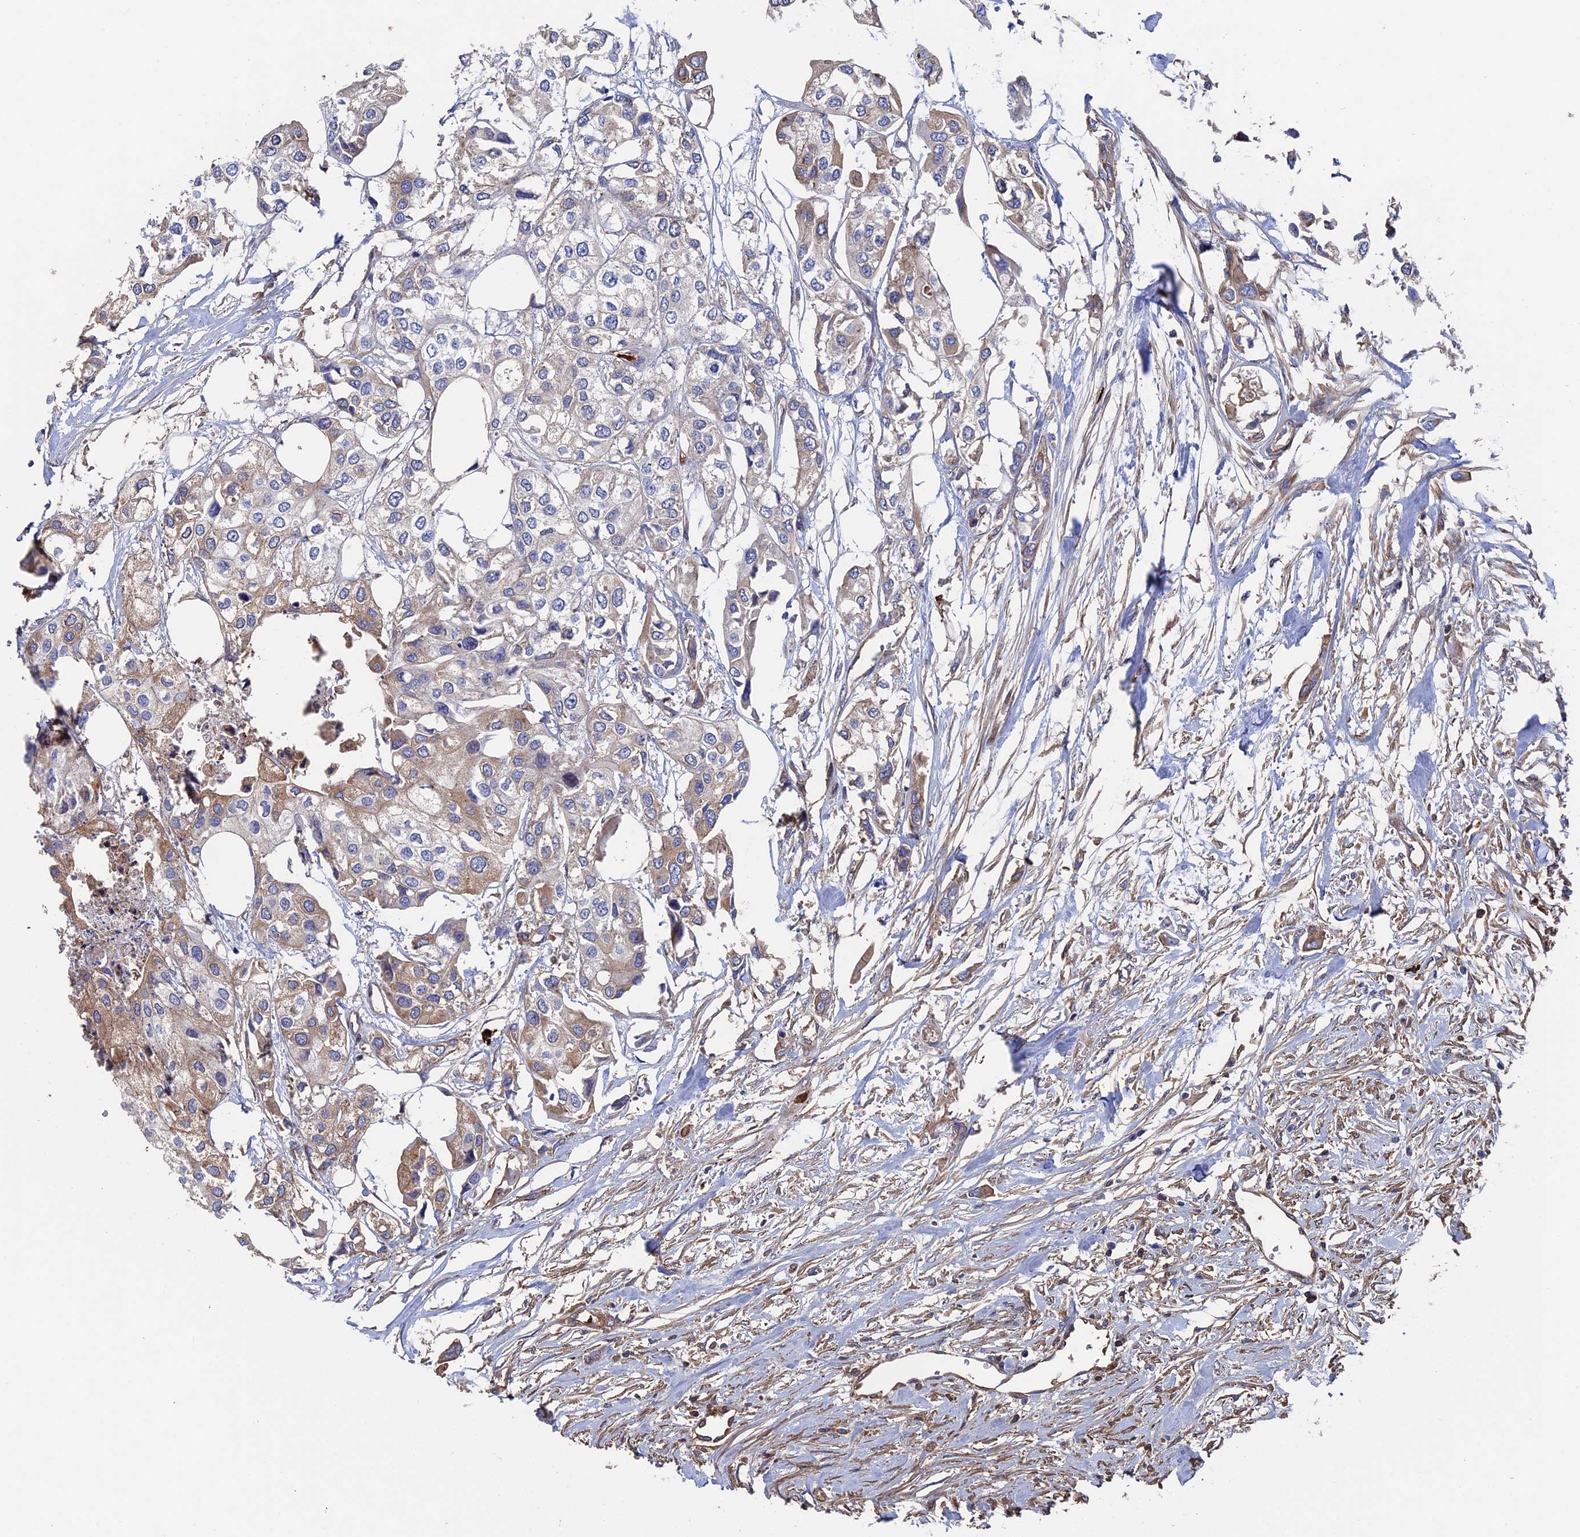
{"staining": {"intensity": "weak", "quantity": "25%-75%", "location": "cytoplasmic/membranous"}, "tissue": "urothelial cancer", "cell_type": "Tumor cells", "image_type": "cancer", "snomed": [{"axis": "morphology", "description": "Urothelial carcinoma, High grade"}, {"axis": "topography", "description": "Urinary bladder"}], "caption": "An image showing weak cytoplasmic/membranous staining in about 25%-75% of tumor cells in high-grade urothelial carcinoma, as visualized by brown immunohistochemical staining.", "gene": "RPUSD1", "patient": {"sex": "male", "age": 64}}